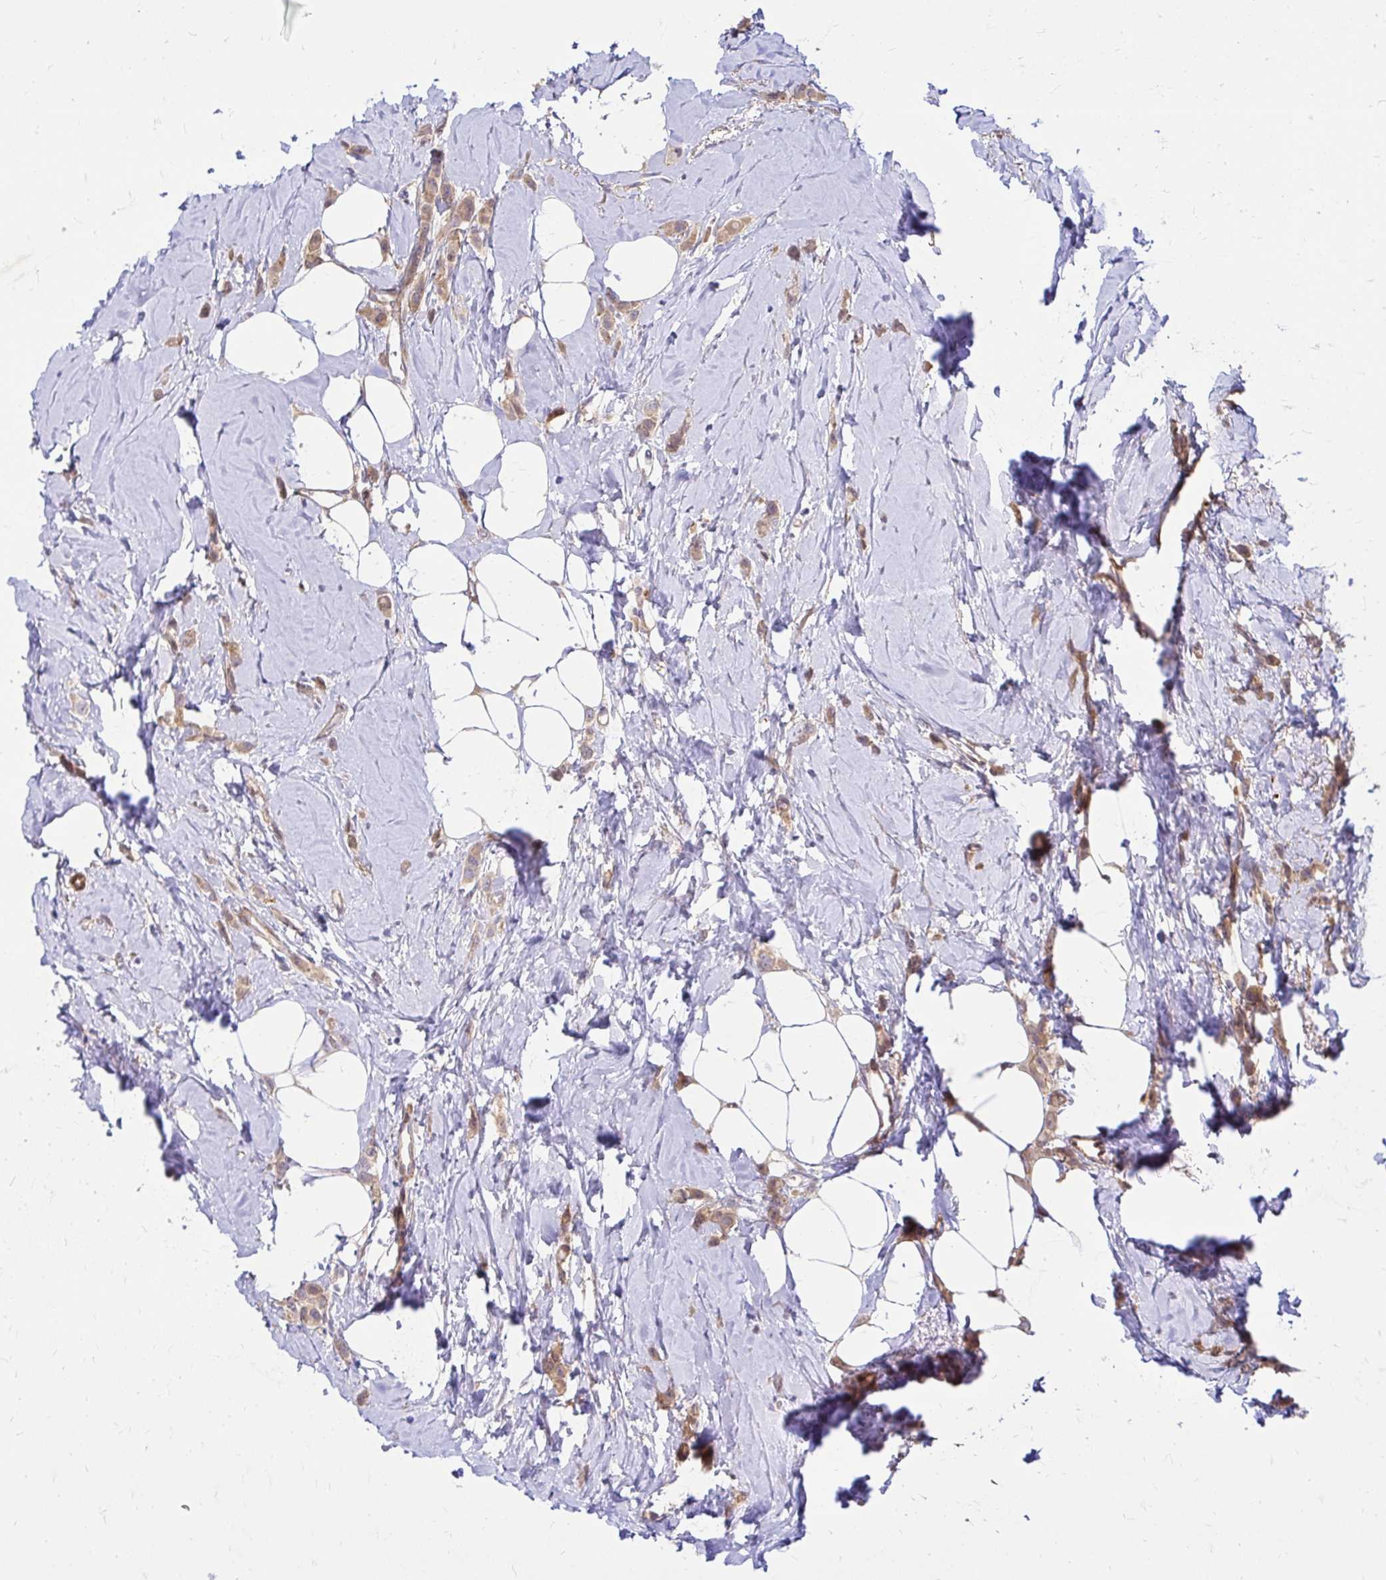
{"staining": {"intensity": "weak", "quantity": ">75%", "location": "cytoplasmic/membranous"}, "tissue": "breast cancer", "cell_type": "Tumor cells", "image_type": "cancer", "snomed": [{"axis": "morphology", "description": "Lobular carcinoma"}, {"axis": "topography", "description": "Breast"}], "caption": "This is an image of immunohistochemistry staining of lobular carcinoma (breast), which shows weak positivity in the cytoplasmic/membranous of tumor cells.", "gene": "YAP1", "patient": {"sex": "female", "age": 66}}